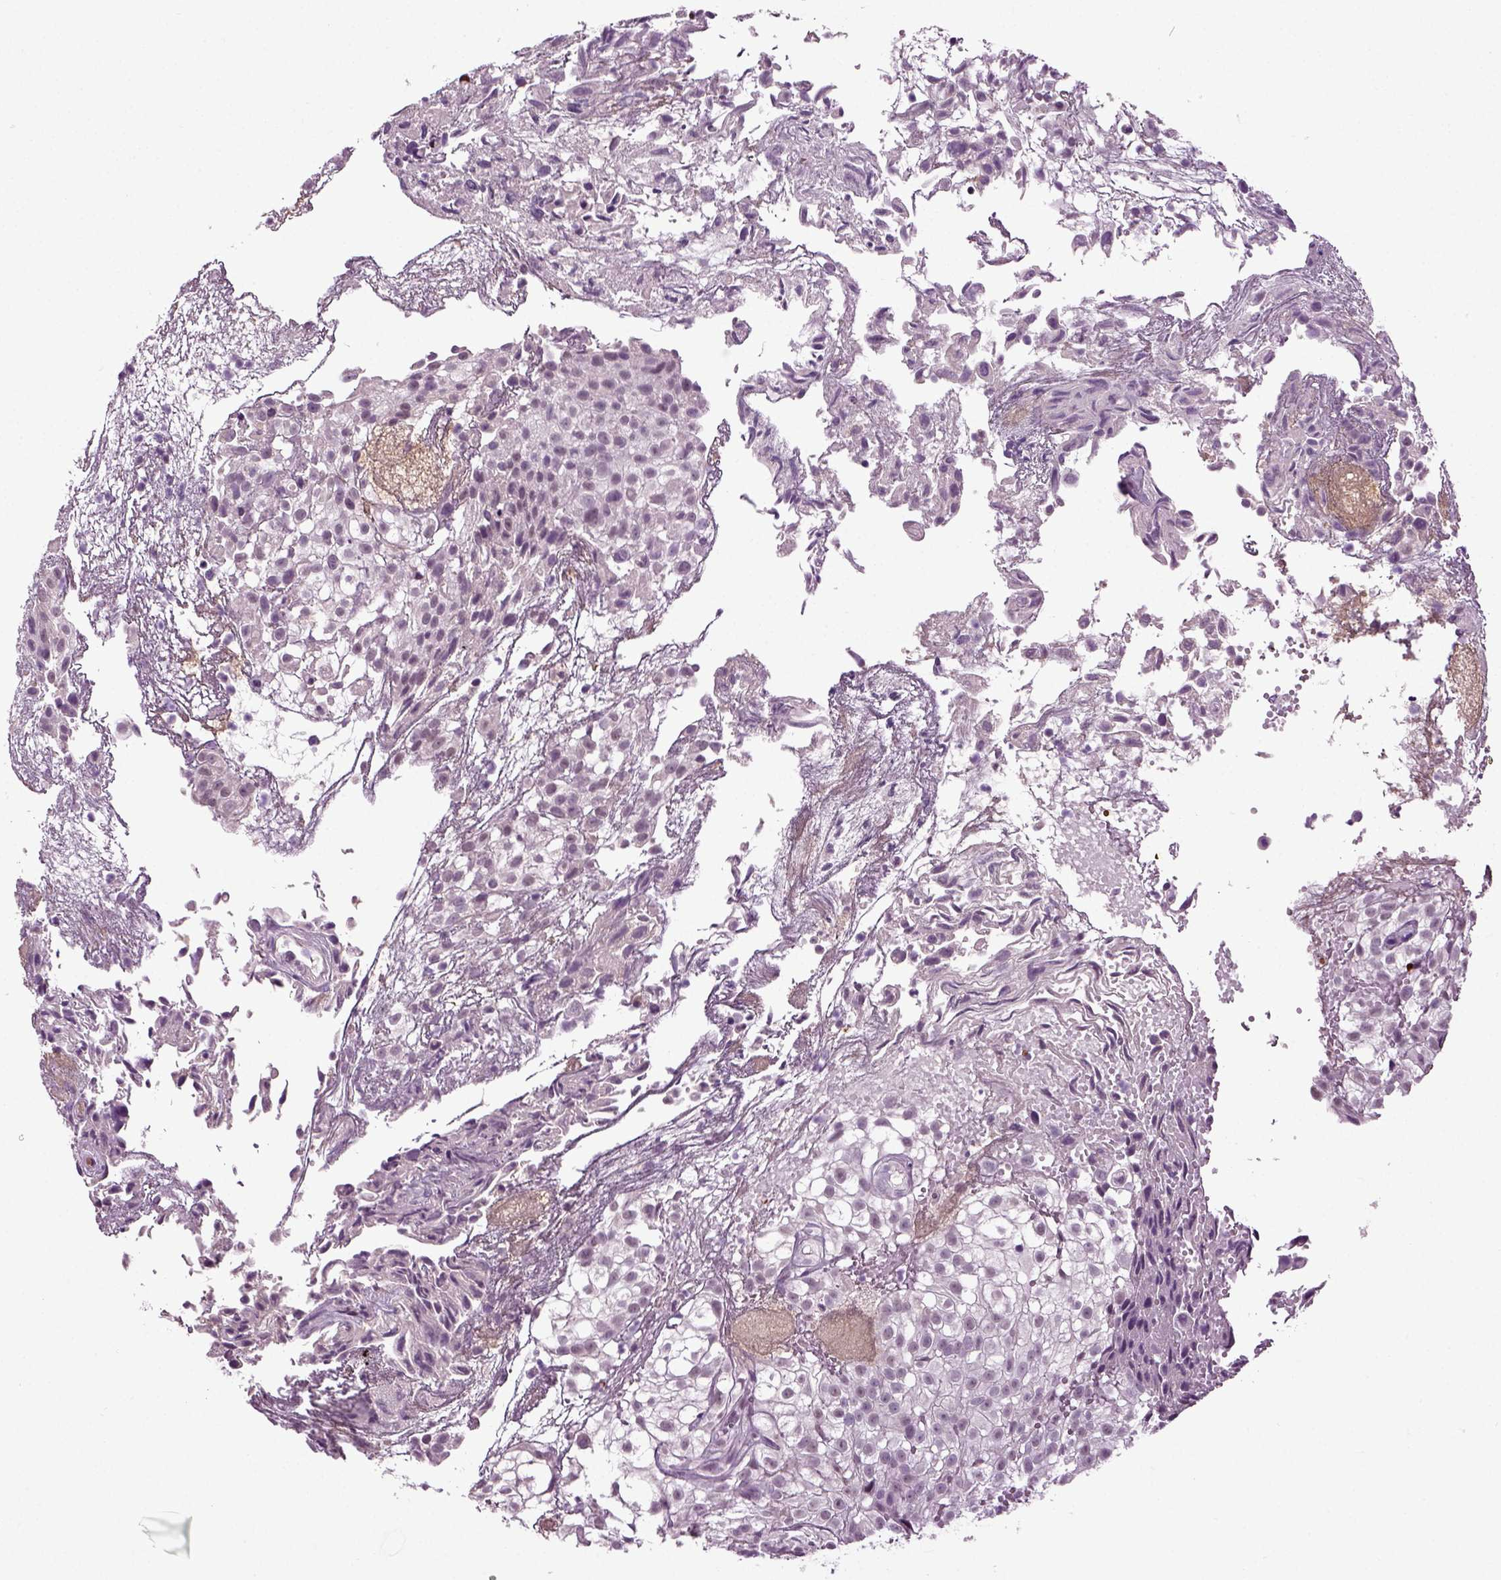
{"staining": {"intensity": "negative", "quantity": "none", "location": "none"}, "tissue": "urothelial cancer", "cell_type": "Tumor cells", "image_type": "cancer", "snomed": [{"axis": "morphology", "description": "Urothelial carcinoma, High grade"}, {"axis": "topography", "description": "Urinary bladder"}], "caption": "IHC histopathology image of high-grade urothelial carcinoma stained for a protein (brown), which demonstrates no positivity in tumor cells.", "gene": "SPATA17", "patient": {"sex": "male", "age": 56}}